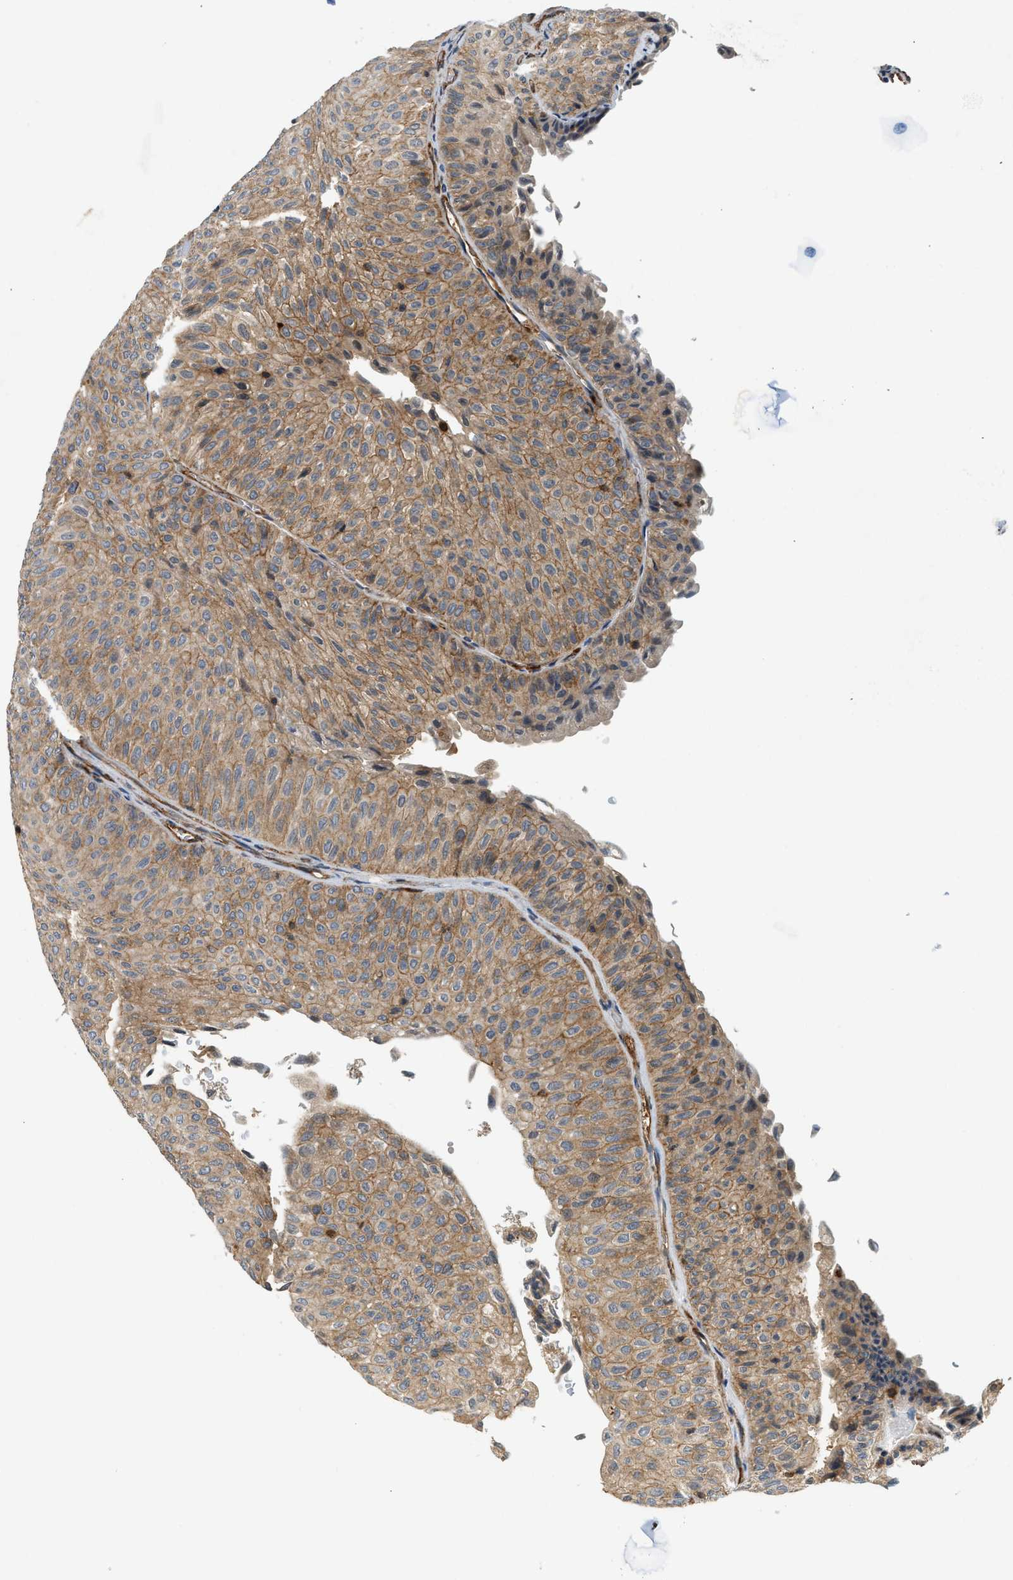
{"staining": {"intensity": "moderate", "quantity": ">75%", "location": "cytoplasmic/membranous"}, "tissue": "urothelial cancer", "cell_type": "Tumor cells", "image_type": "cancer", "snomed": [{"axis": "morphology", "description": "Urothelial carcinoma, Low grade"}, {"axis": "topography", "description": "Urinary bladder"}], "caption": "Immunohistochemical staining of human urothelial carcinoma (low-grade) demonstrates medium levels of moderate cytoplasmic/membranous expression in about >75% of tumor cells.", "gene": "HIP1", "patient": {"sex": "male", "age": 78}}